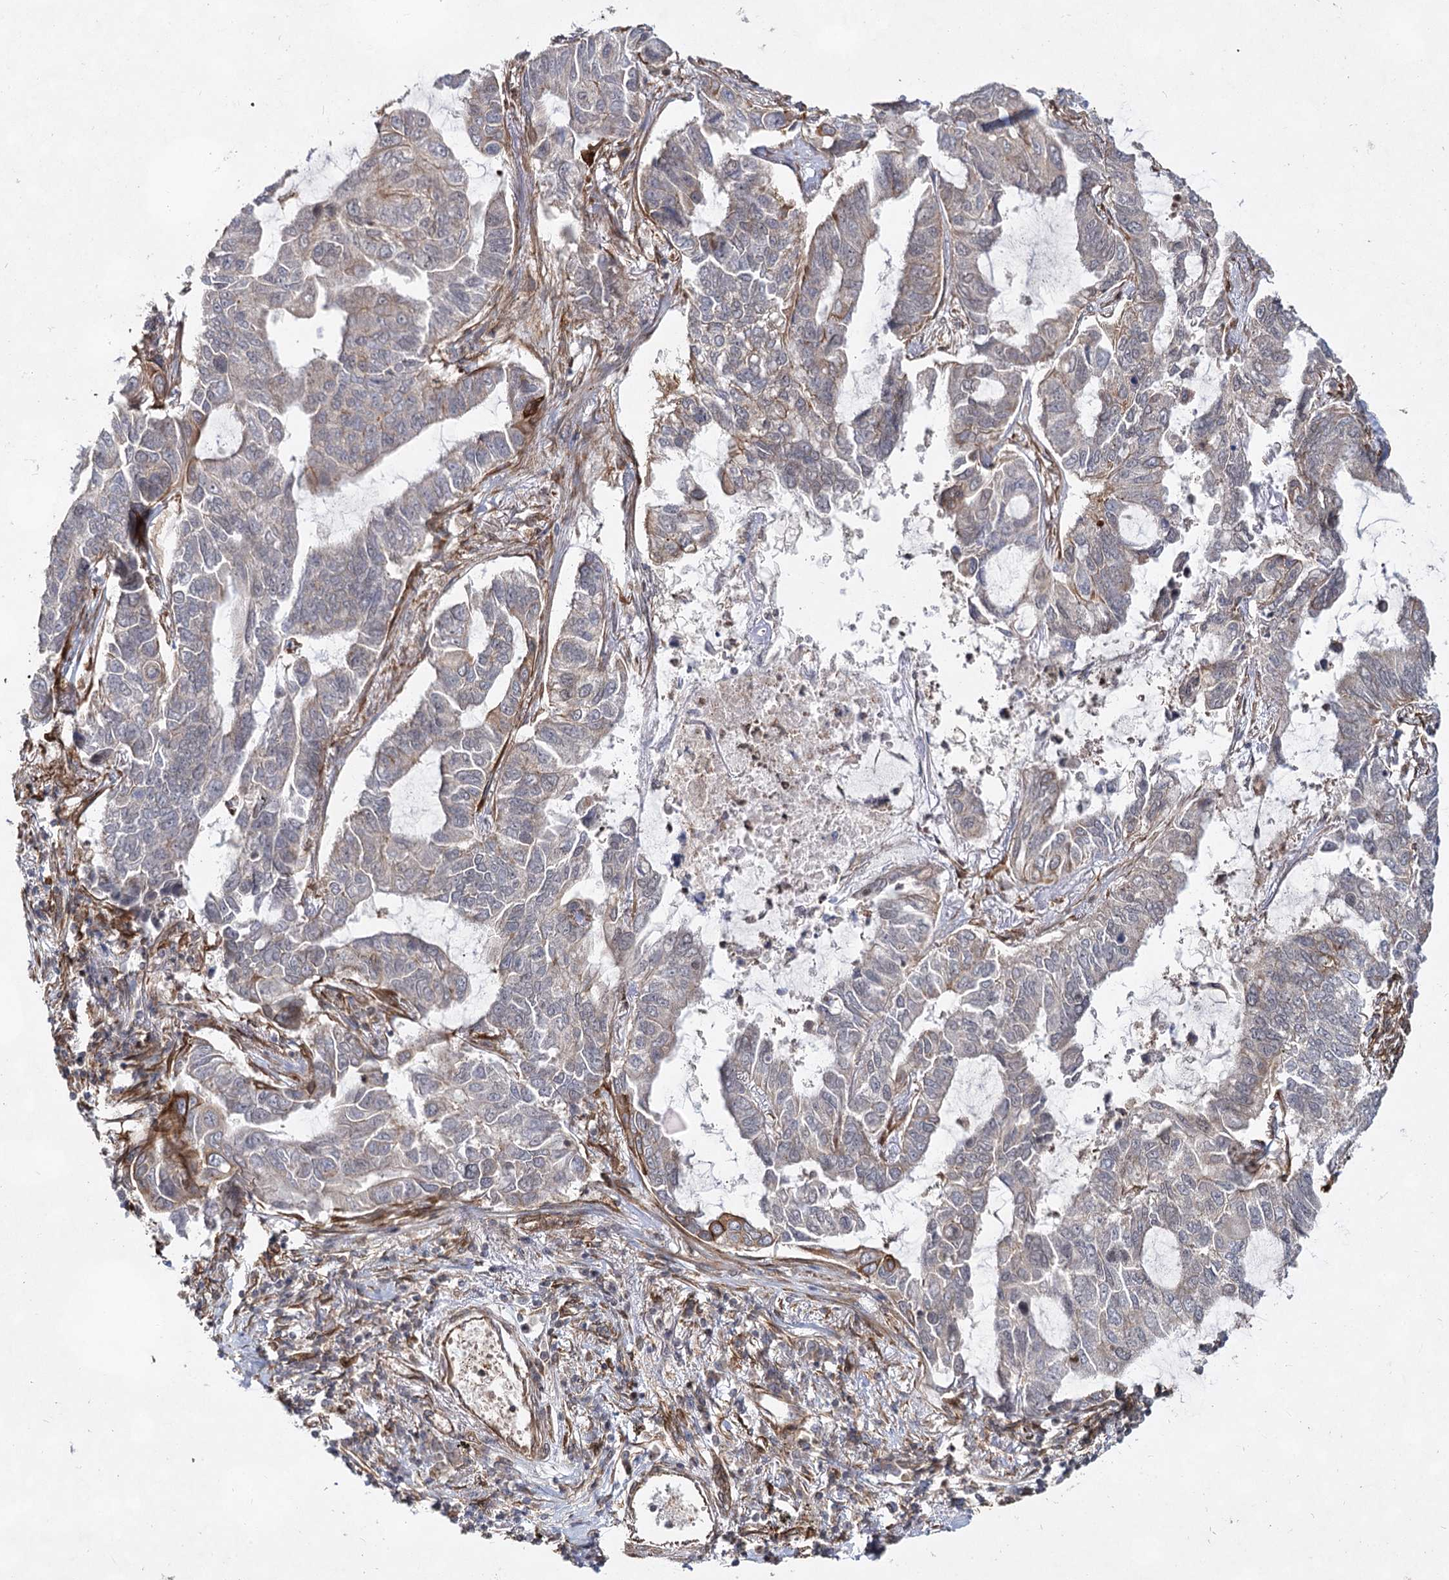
{"staining": {"intensity": "negative", "quantity": "none", "location": "none"}, "tissue": "lung cancer", "cell_type": "Tumor cells", "image_type": "cancer", "snomed": [{"axis": "morphology", "description": "Adenocarcinoma, NOS"}, {"axis": "topography", "description": "Lung"}], "caption": "This is an IHC image of lung cancer. There is no positivity in tumor cells.", "gene": "IQSEC1", "patient": {"sex": "male", "age": 64}}